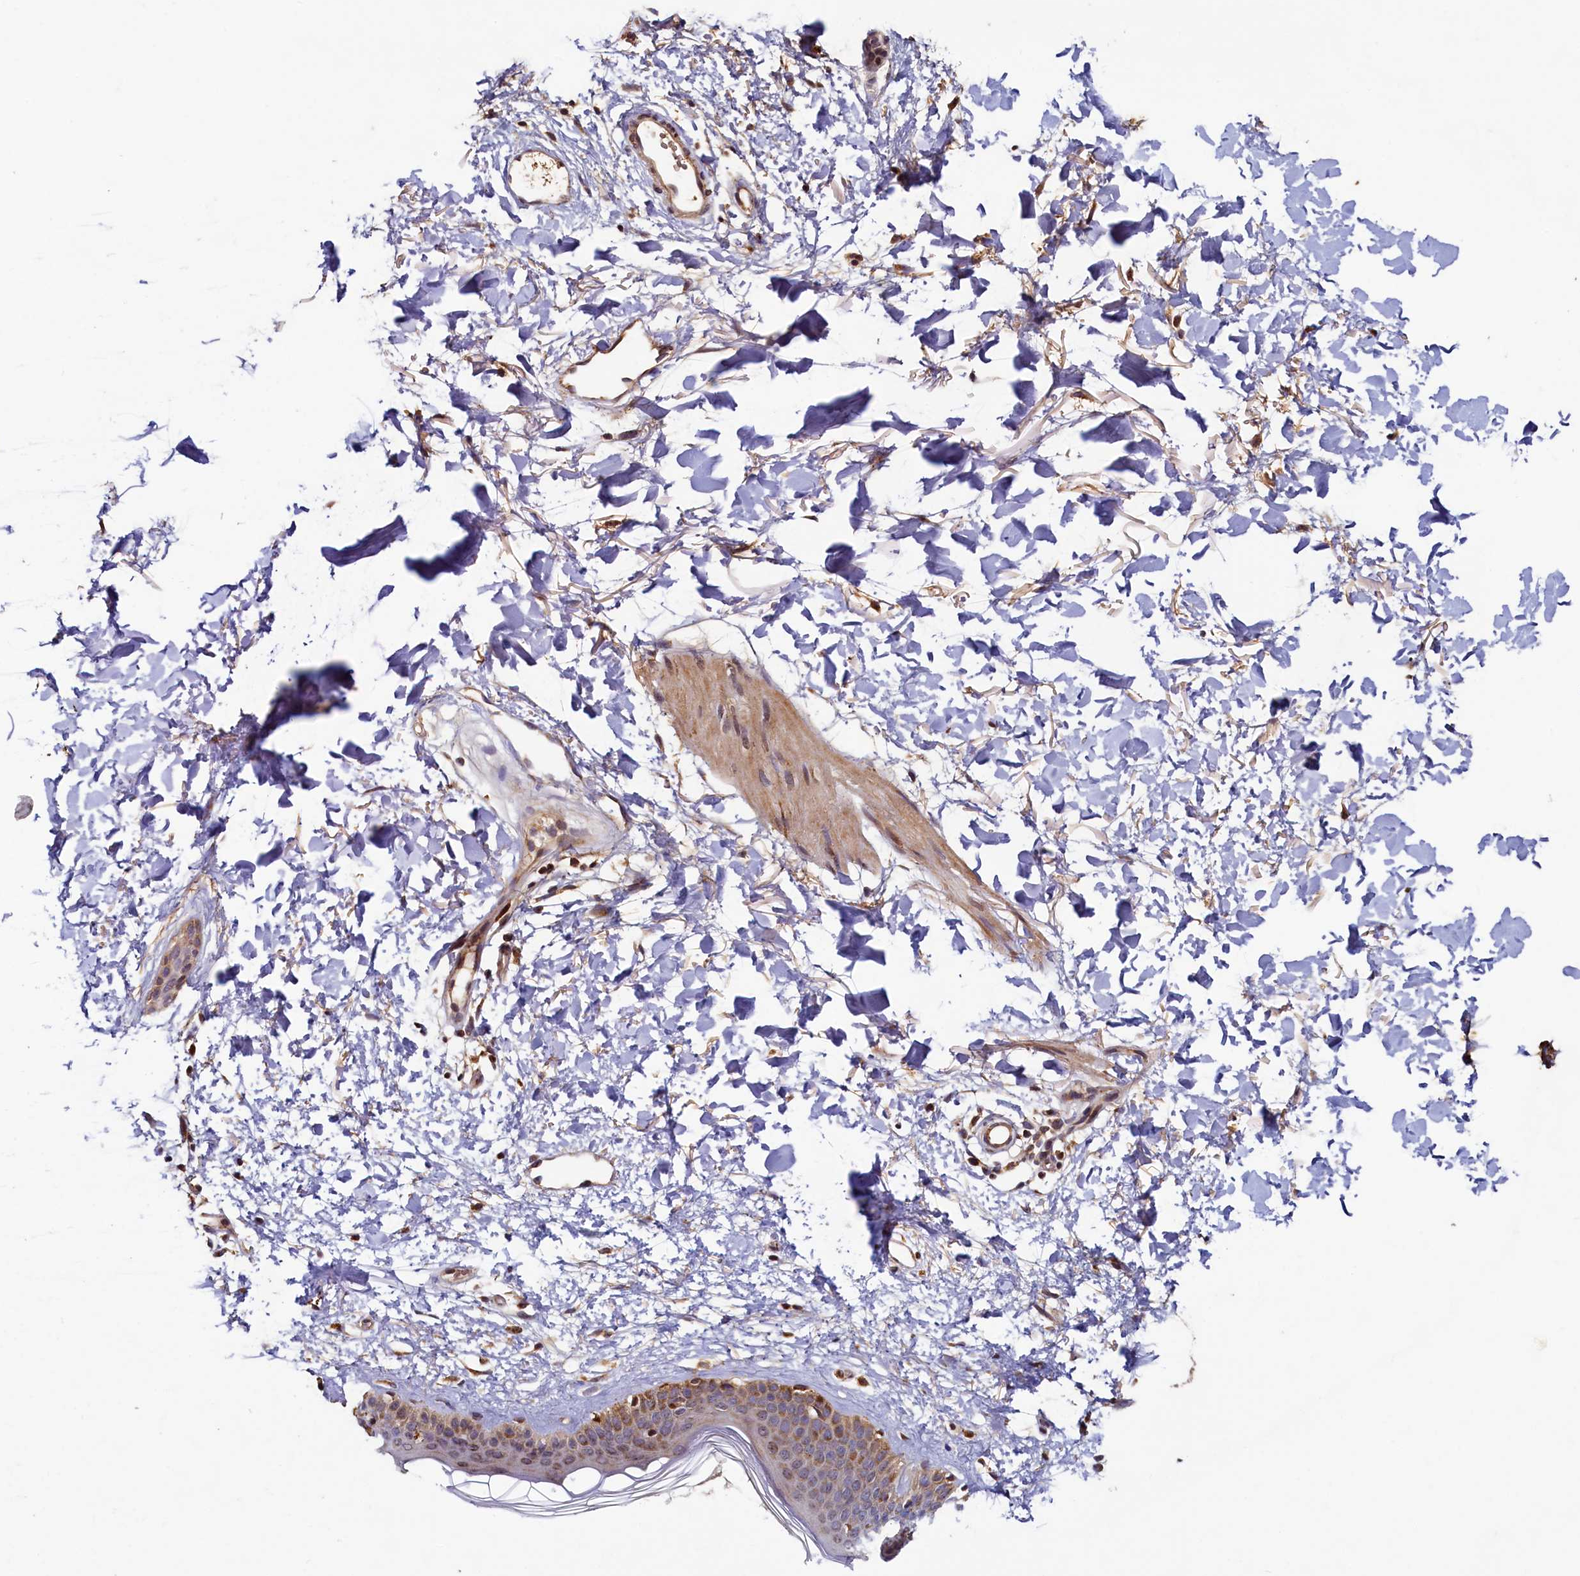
{"staining": {"intensity": "moderate", "quantity": ">75%", "location": "cytoplasmic/membranous"}, "tissue": "skin", "cell_type": "Fibroblasts", "image_type": "normal", "snomed": [{"axis": "morphology", "description": "Normal tissue, NOS"}, {"axis": "topography", "description": "Skin"}], "caption": "IHC (DAB (3,3'-diaminobenzidine)) staining of normal skin demonstrates moderate cytoplasmic/membranous protein expression in about >75% of fibroblasts.", "gene": "NCKAP5L", "patient": {"sex": "female", "age": 58}}